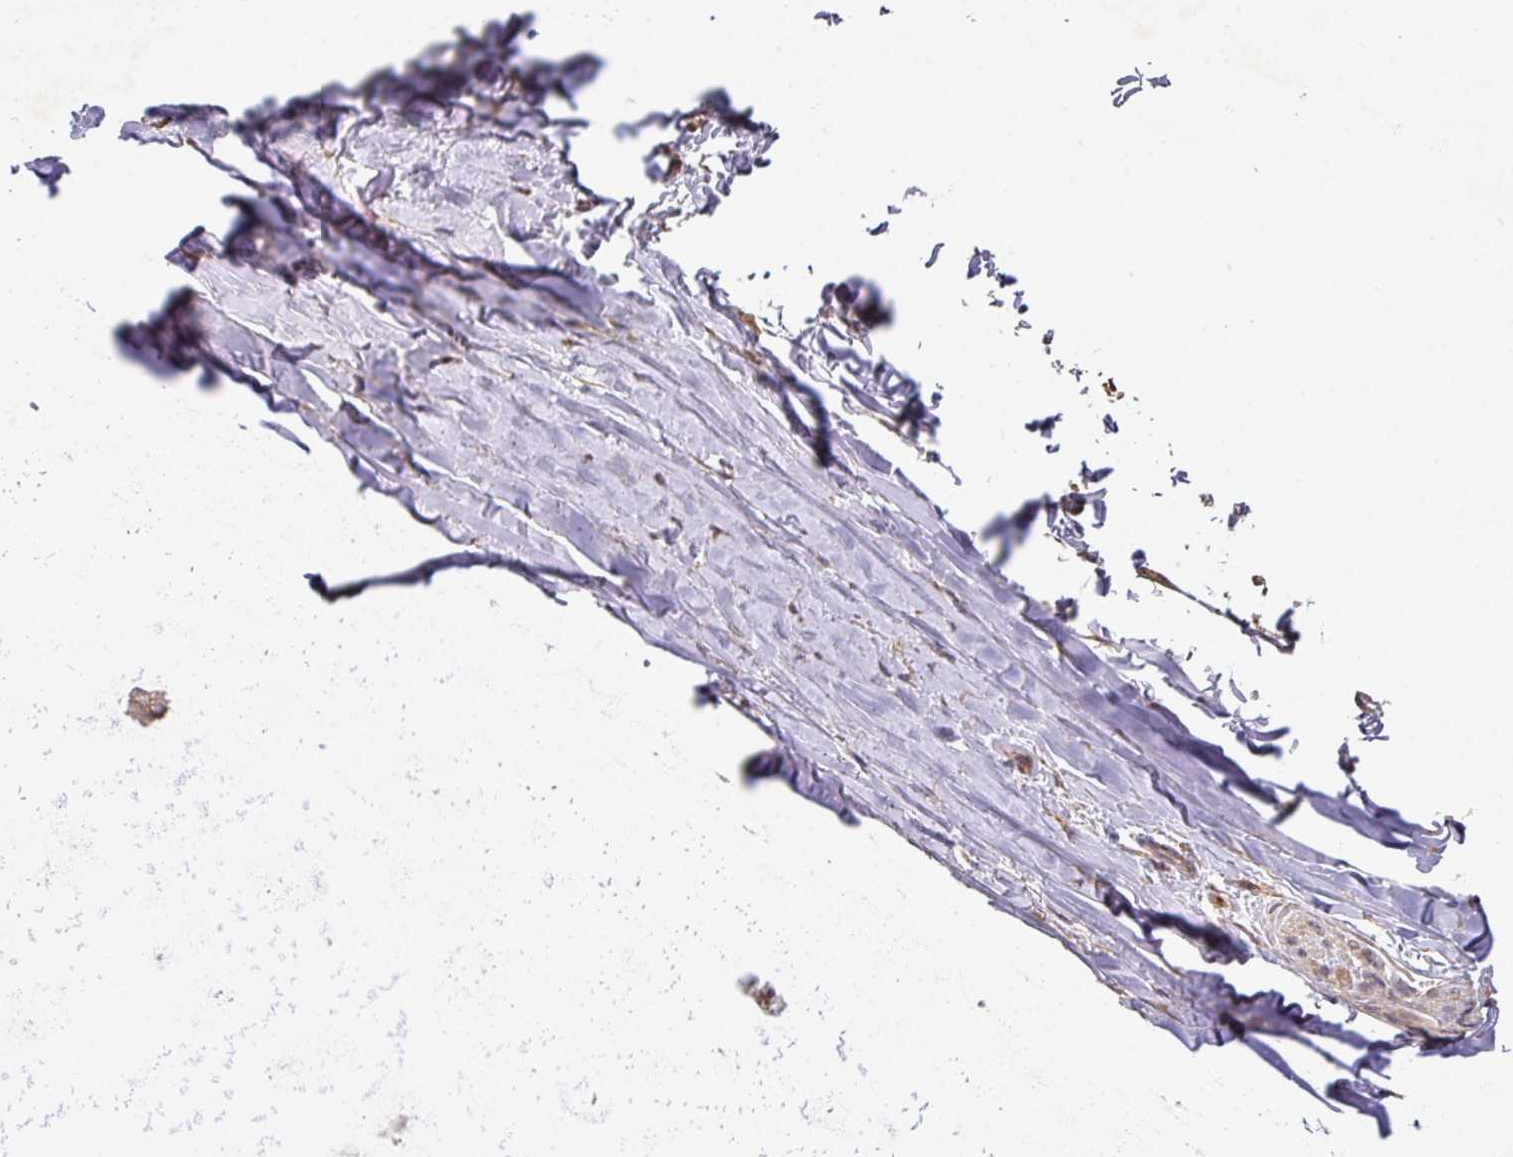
{"staining": {"intensity": "negative", "quantity": "none", "location": "none"}, "tissue": "adipose tissue", "cell_type": "Adipocytes", "image_type": "normal", "snomed": [{"axis": "morphology", "description": "Normal tissue, NOS"}, {"axis": "topography", "description": "Cartilage tissue"}, {"axis": "topography", "description": "Nasopharynx"}, {"axis": "topography", "description": "Thyroid gland"}], "caption": "The histopathology image exhibits no staining of adipocytes in benign adipose tissue.", "gene": "ACVR2B", "patient": {"sex": "male", "age": 63}}